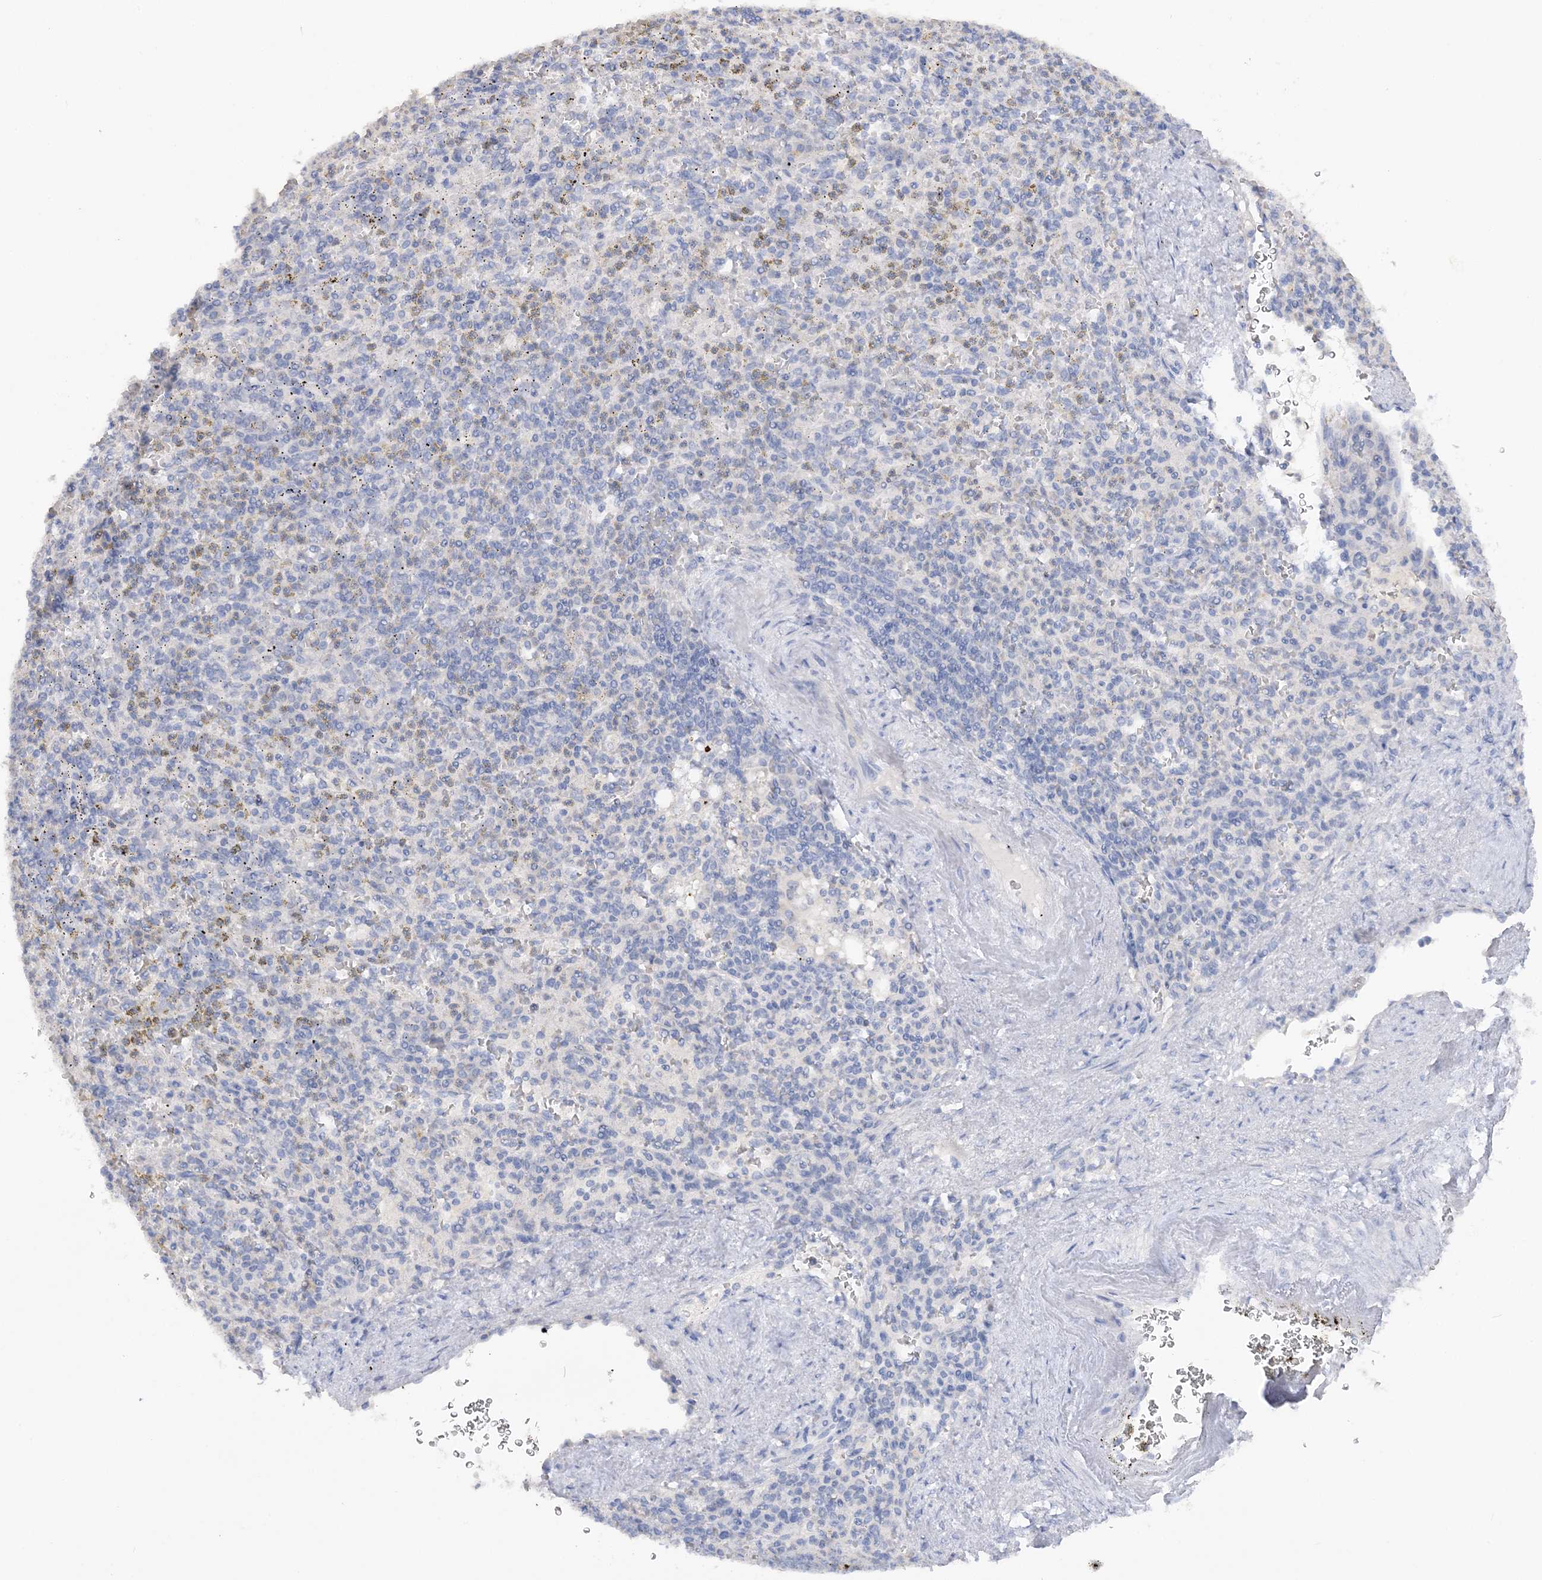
{"staining": {"intensity": "negative", "quantity": "none", "location": "none"}, "tissue": "spleen", "cell_type": "Cells in red pulp", "image_type": "normal", "snomed": [{"axis": "morphology", "description": "Normal tissue, NOS"}, {"axis": "topography", "description": "Spleen"}], "caption": "IHC photomicrograph of unremarkable spleen stained for a protein (brown), which reveals no positivity in cells in red pulp. (Stains: DAB (3,3'-diaminobenzidine) IHC with hematoxylin counter stain, Microscopy: brightfield microscopy at high magnification).", "gene": "RPEL1", "patient": {"sex": "female", "age": 74}}